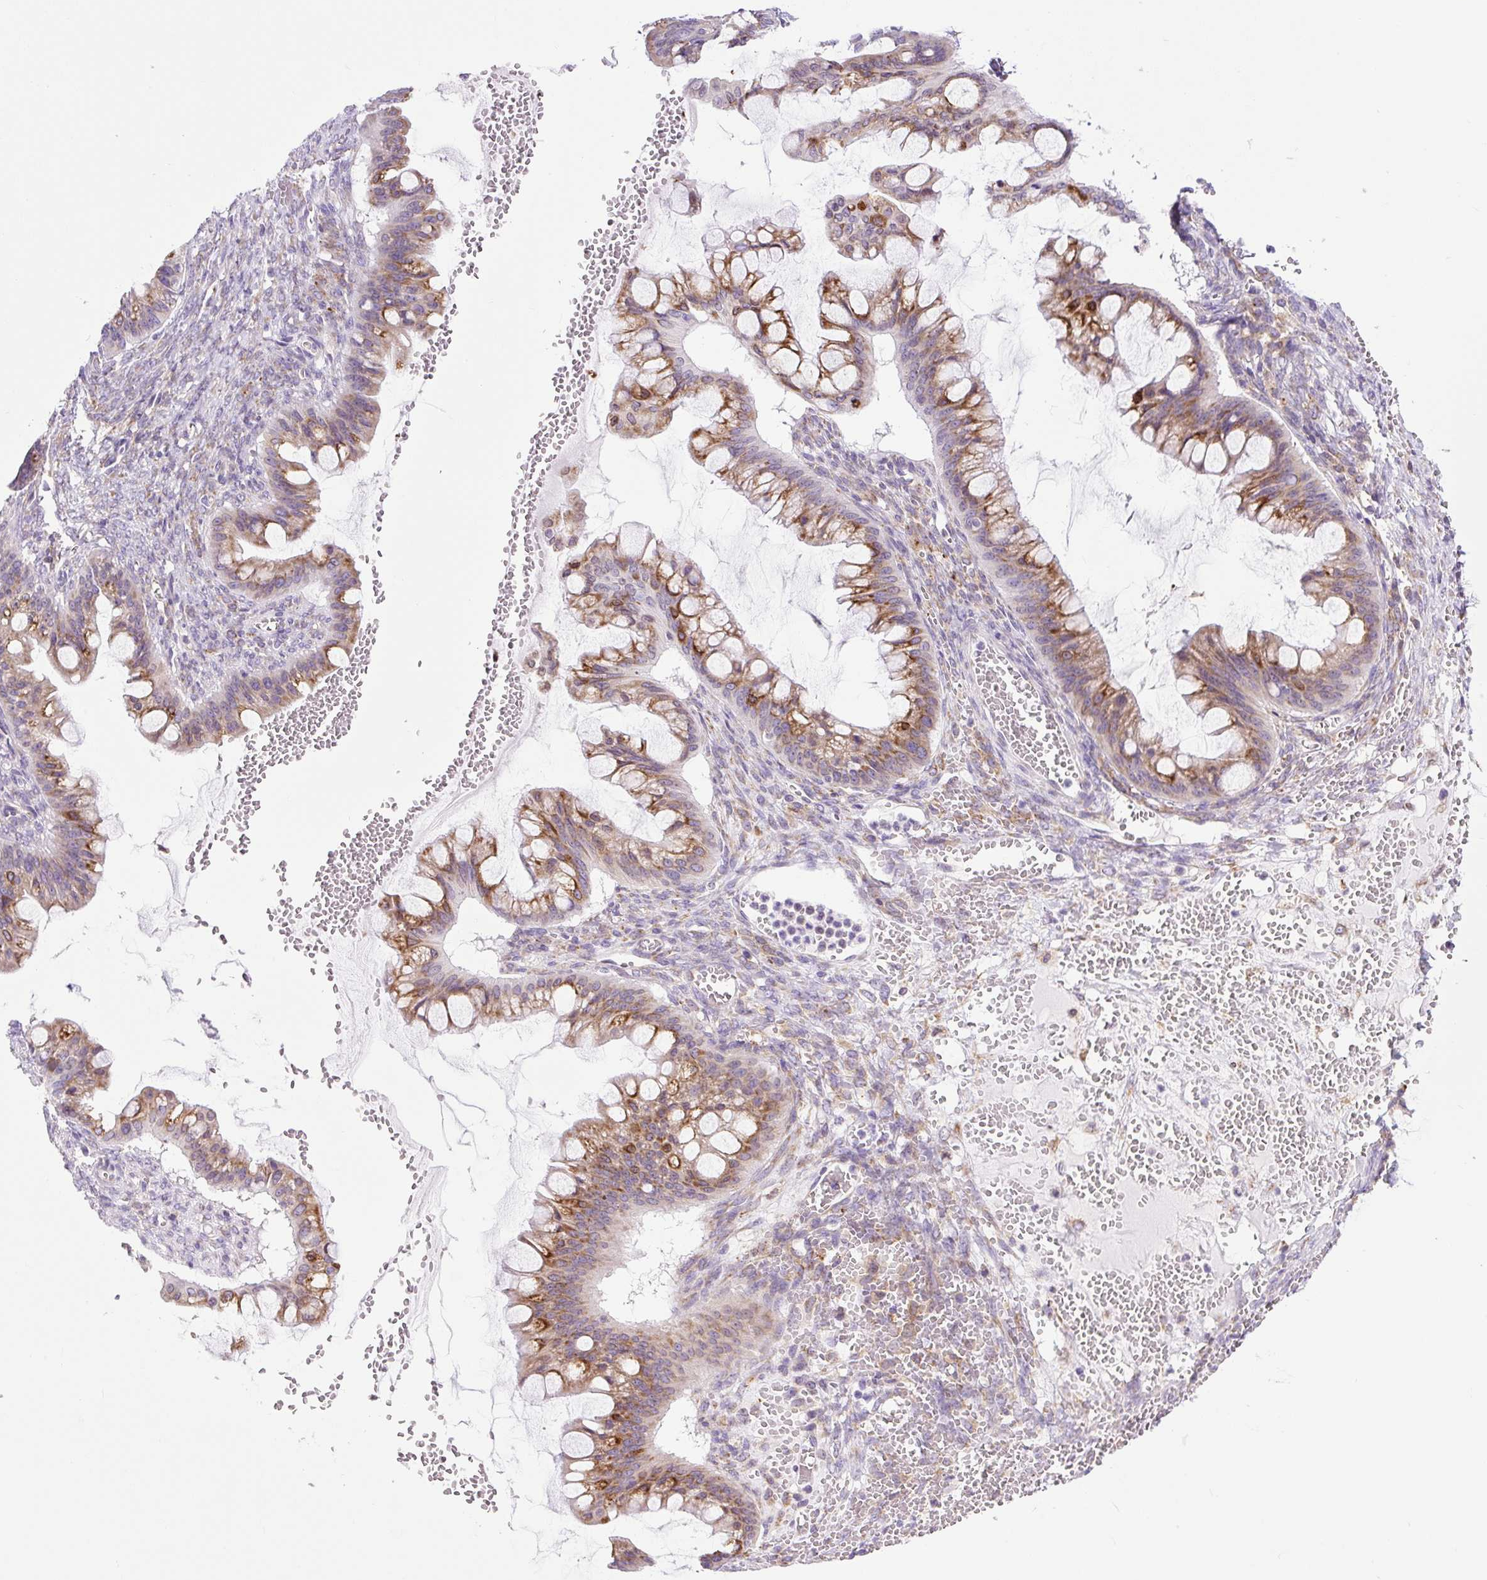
{"staining": {"intensity": "moderate", "quantity": ">75%", "location": "cytoplasmic/membranous"}, "tissue": "ovarian cancer", "cell_type": "Tumor cells", "image_type": "cancer", "snomed": [{"axis": "morphology", "description": "Cystadenocarcinoma, mucinous, NOS"}, {"axis": "topography", "description": "Ovary"}], "caption": "A photomicrograph of ovarian cancer stained for a protein displays moderate cytoplasmic/membranous brown staining in tumor cells.", "gene": "DDOST", "patient": {"sex": "female", "age": 73}}